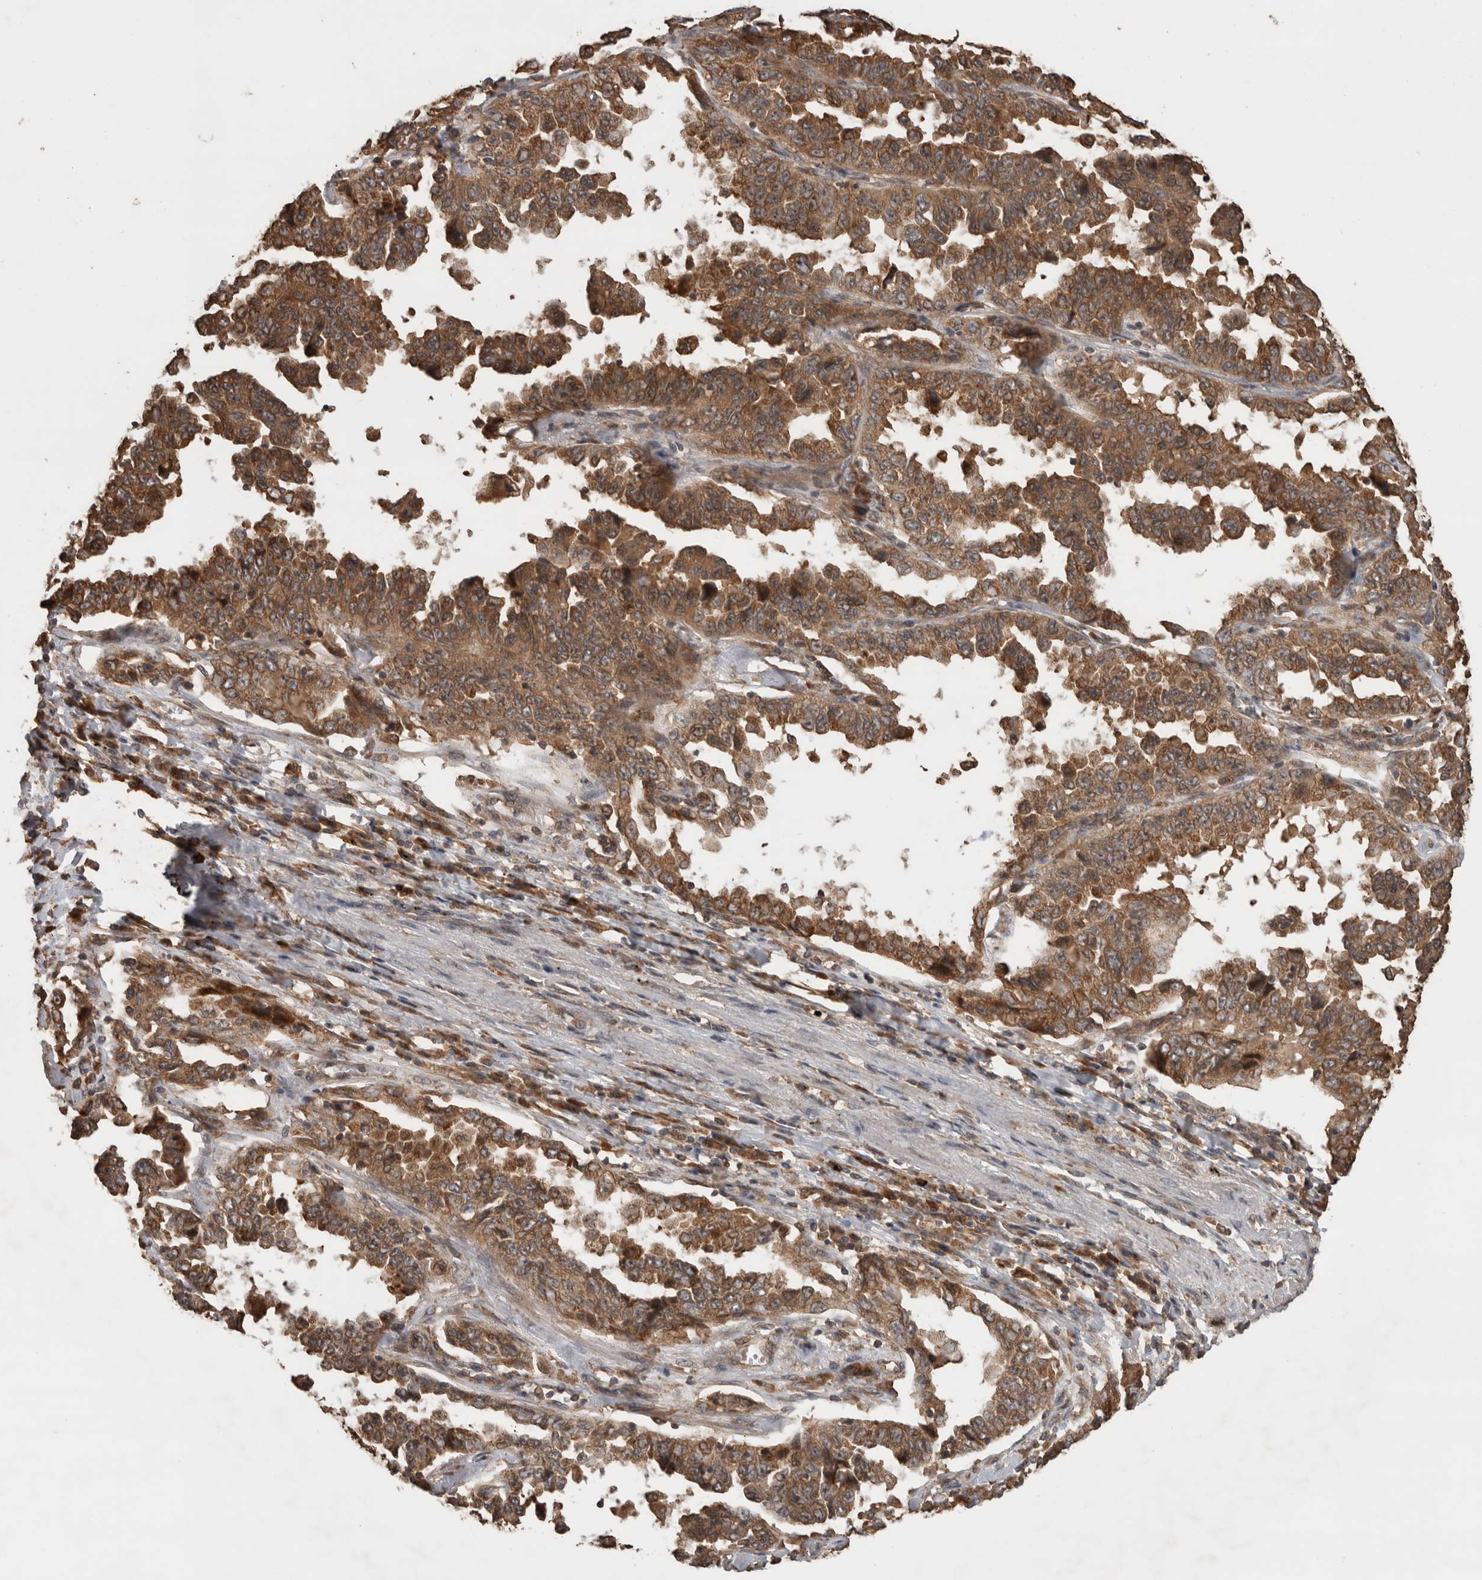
{"staining": {"intensity": "strong", "quantity": ">75%", "location": "cytoplasmic/membranous"}, "tissue": "lung cancer", "cell_type": "Tumor cells", "image_type": "cancer", "snomed": [{"axis": "morphology", "description": "Adenocarcinoma, NOS"}, {"axis": "topography", "description": "Lung"}], "caption": "A high amount of strong cytoplasmic/membranous staining is identified in about >75% of tumor cells in lung cancer tissue.", "gene": "OTUD7B", "patient": {"sex": "female", "age": 51}}